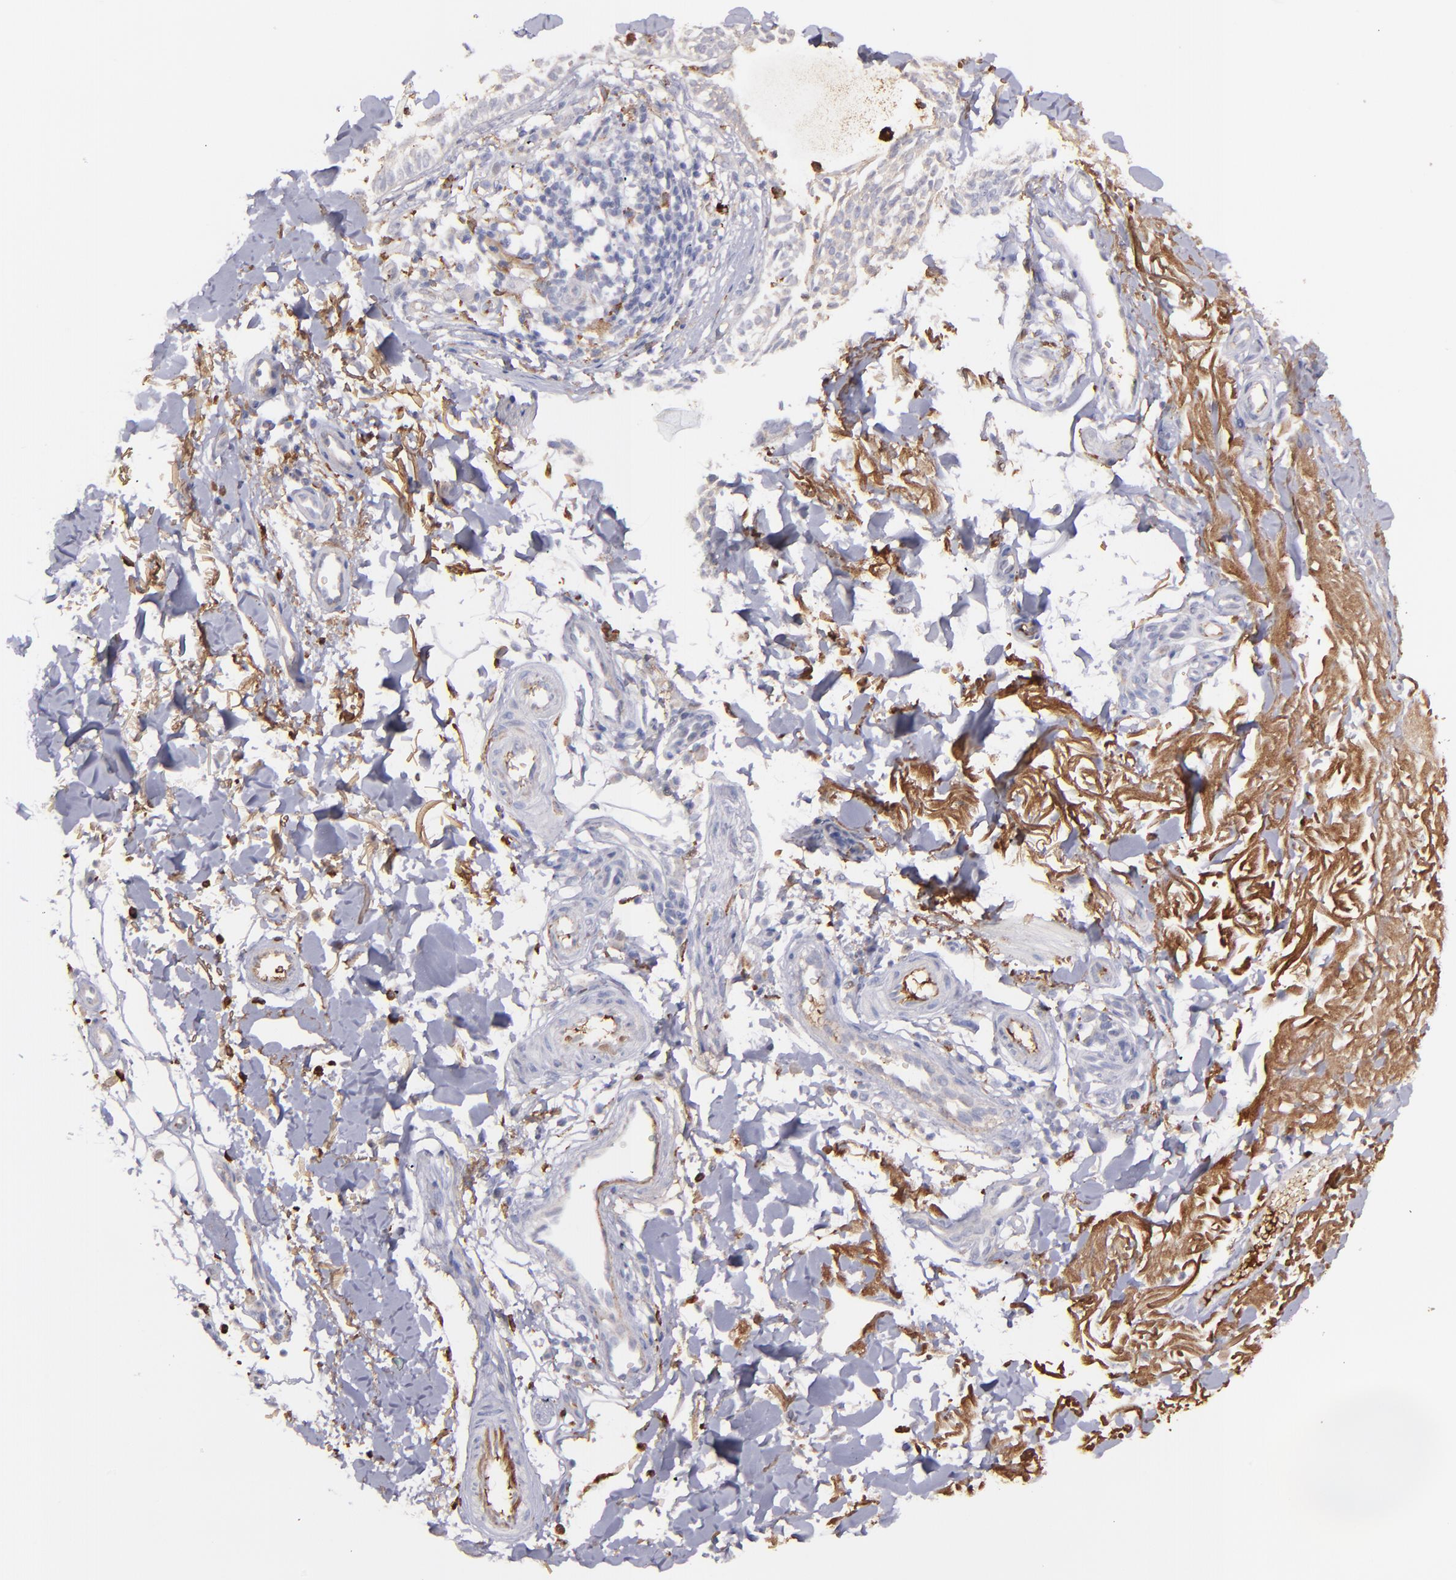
{"staining": {"intensity": "weak", "quantity": "<25%", "location": "cytoplasmic/membranous"}, "tissue": "skin cancer", "cell_type": "Tumor cells", "image_type": "cancer", "snomed": [{"axis": "morphology", "description": "Basal cell carcinoma"}, {"axis": "topography", "description": "Skin"}], "caption": "Micrograph shows no protein positivity in tumor cells of skin cancer (basal cell carcinoma) tissue.", "gene": "C1QA", "patient": {"sex": "male", "age": 74}}